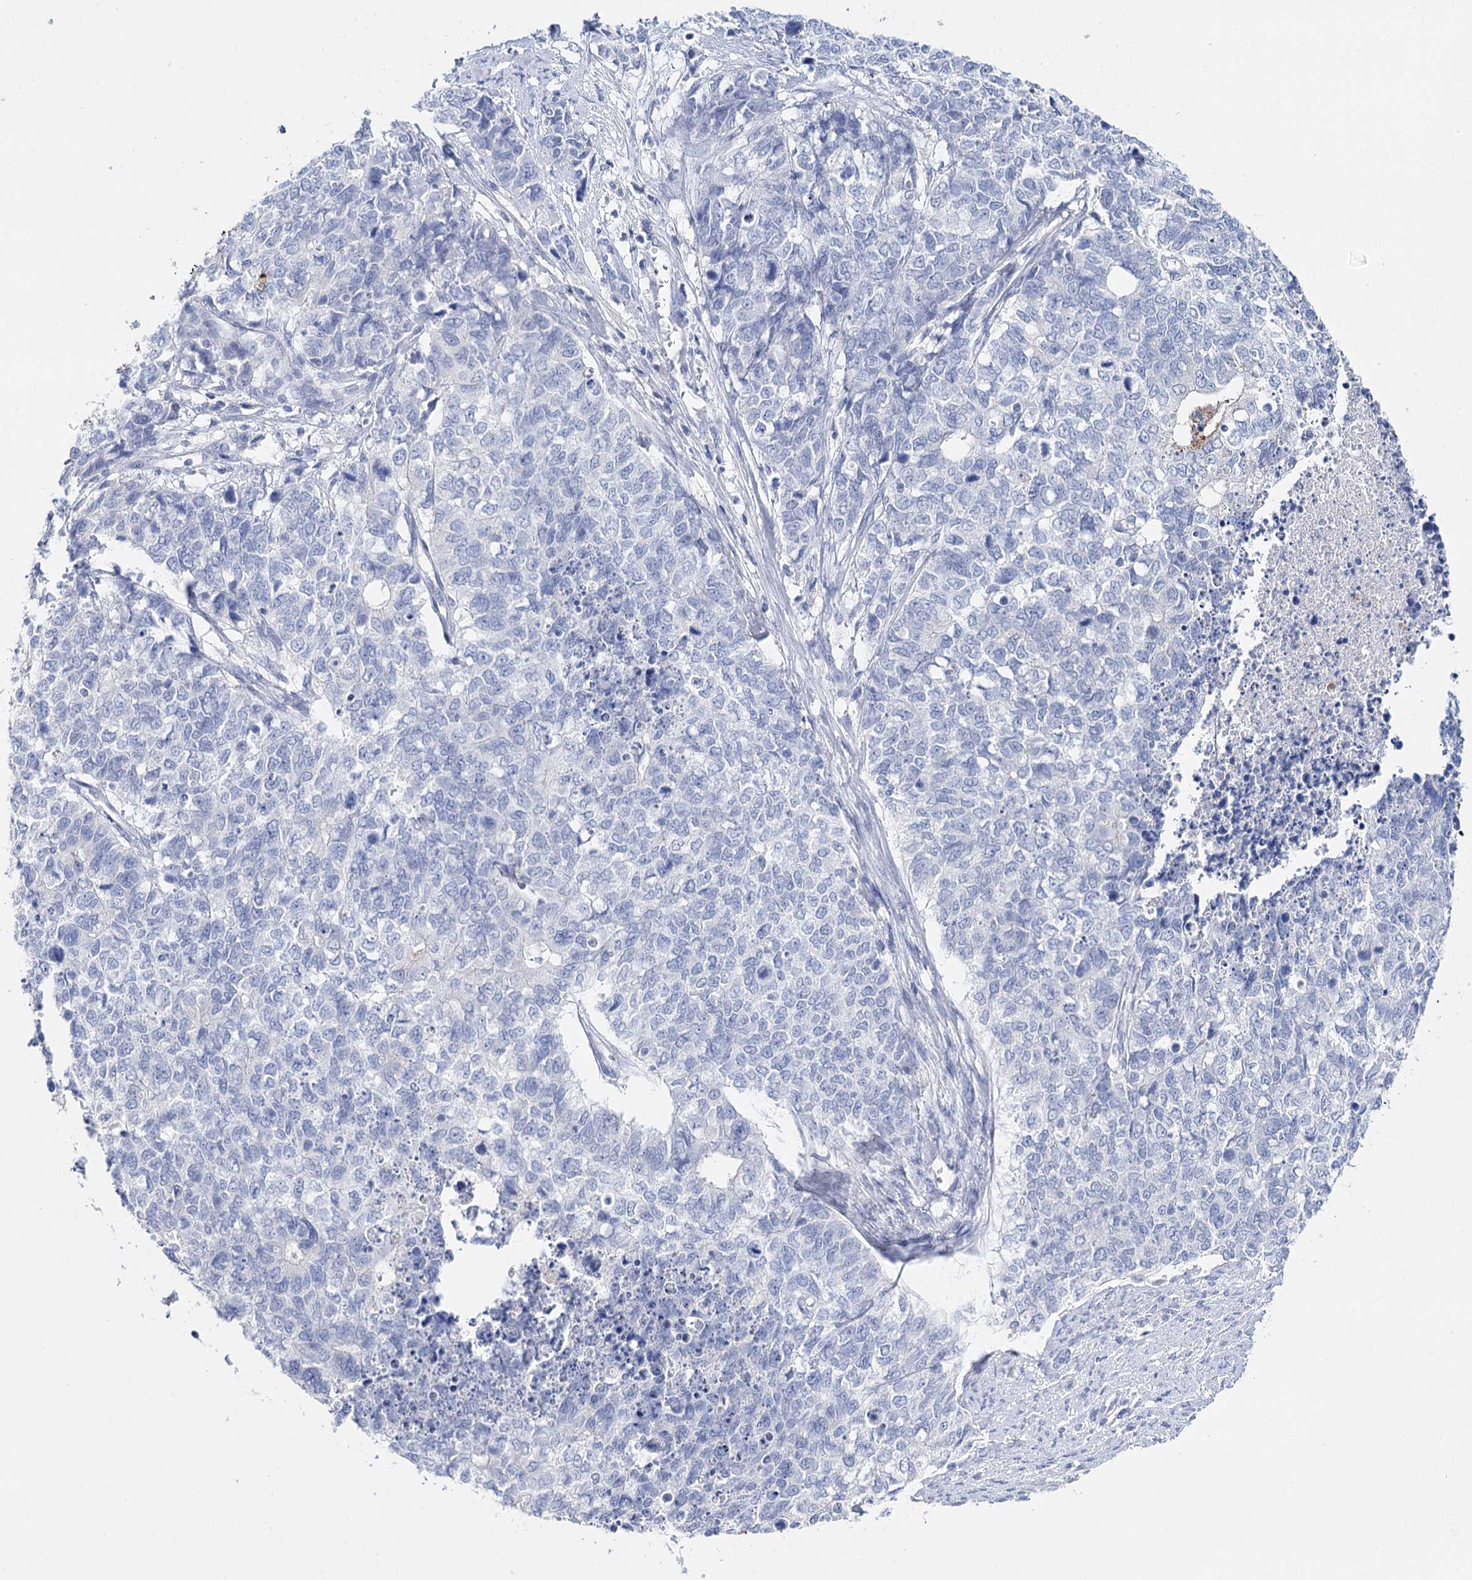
{"staining": {"intensity": "negative", "quantity": "none", "location": "none"}, "tissue": "cervical cancer", "cell_type": "Tumor cells", "image_type": "cancer", "snomed": [{"axis": "morphology", "description": "Squamous cell carcinoma, NOS"}, {"axis": "topography", "description": "Cervix"}], "caption": "Immunohistochemical staining of cervical cancer (squamous cell carcinoma) displays no significant expression in tumor cells.", "gene": "CEACAM8", "patient": {"sex": "female", "age": 63}}